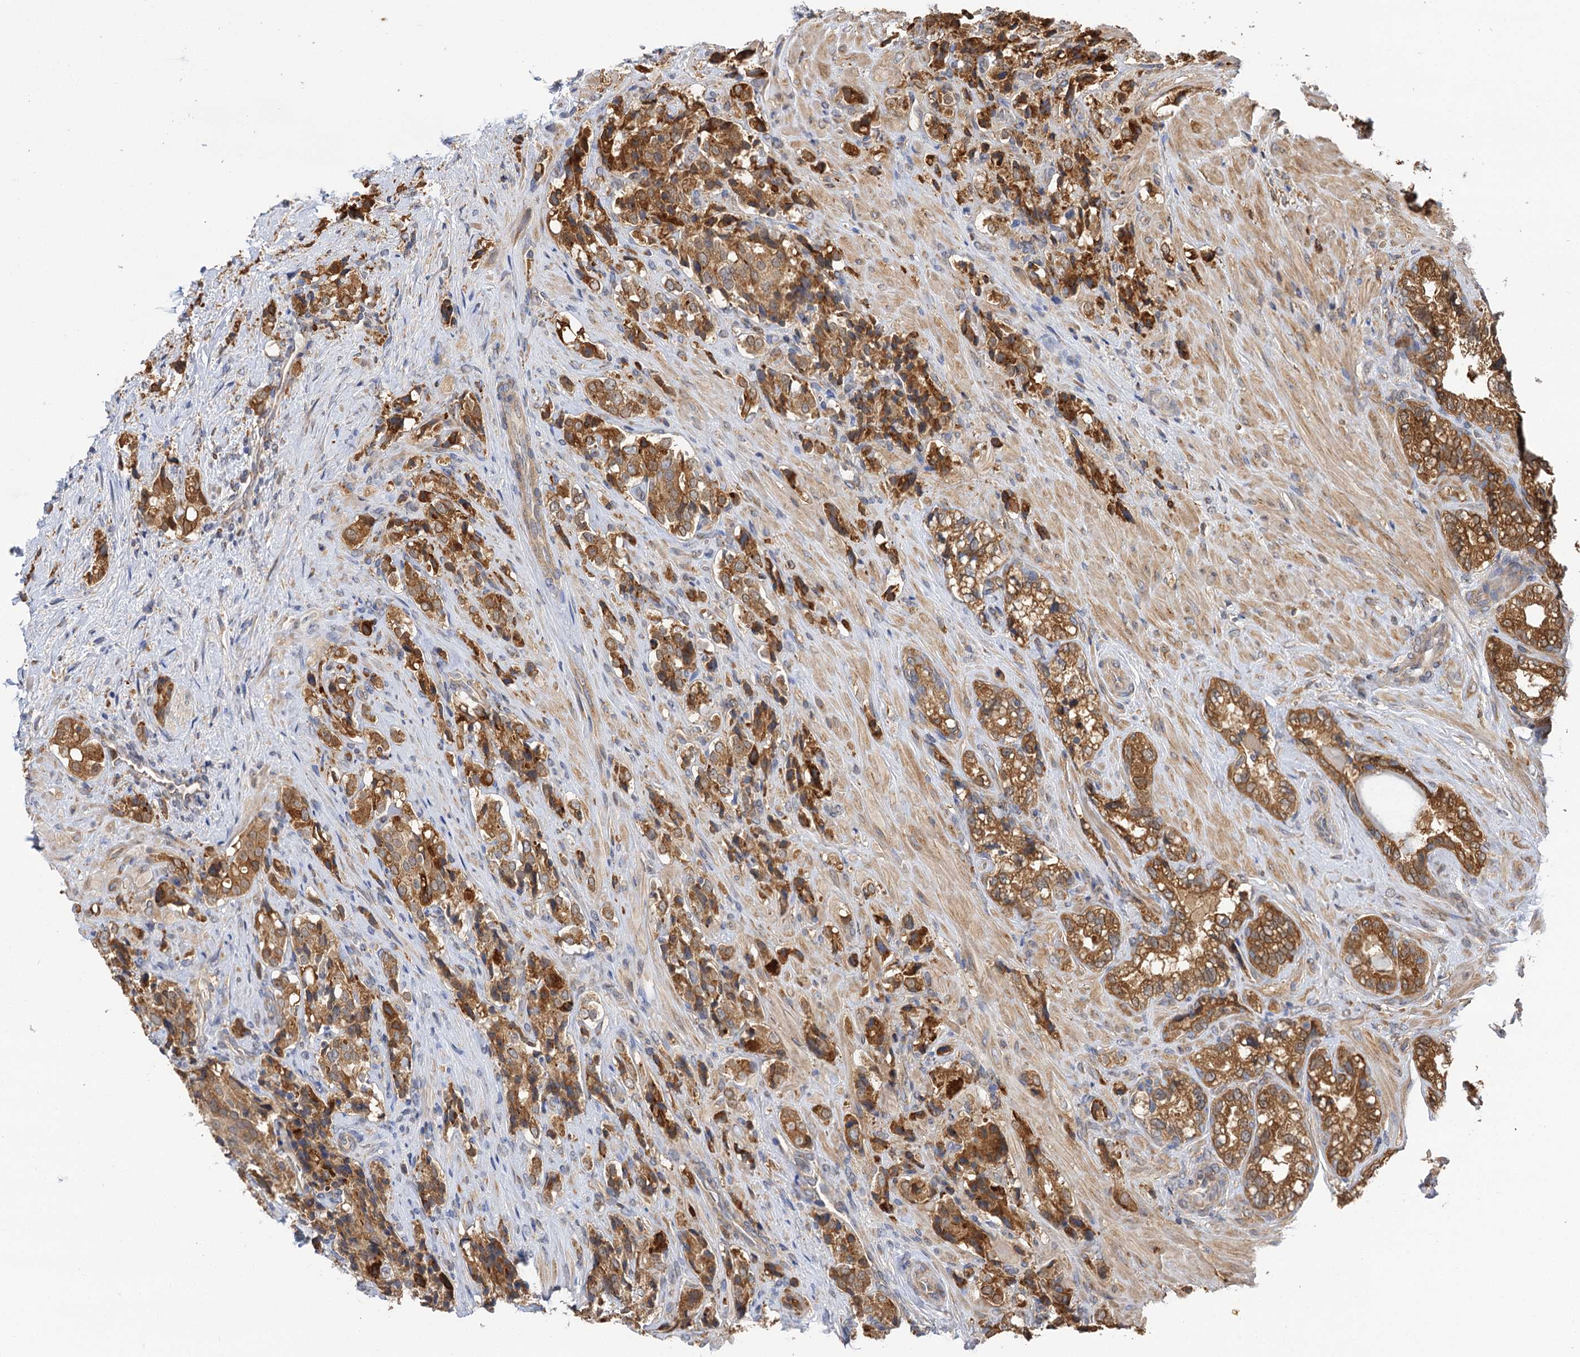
{"staining": {"intensity": "strong", "quantity": ">75%", "location": "cytoplasmic/membranous"}, "tissue": "prostate cancer", "cell_type": "Tumor cells", "image_type": "cancer", "snomed": [{"axis": "morphology", "description": "Adenocarcinoma, High grade"}, {"axis": "topography", "description": "Prostate"}], "caption": "High-grade adenocarcinoma (prostate) was stained to show a protein in brown. There is high levels of strong cytoplasmic/membranous expression in approximately >75% of tumor cells.", "gene": "PPIP5K2", "patient": {"sex": "male", "age": 65}}